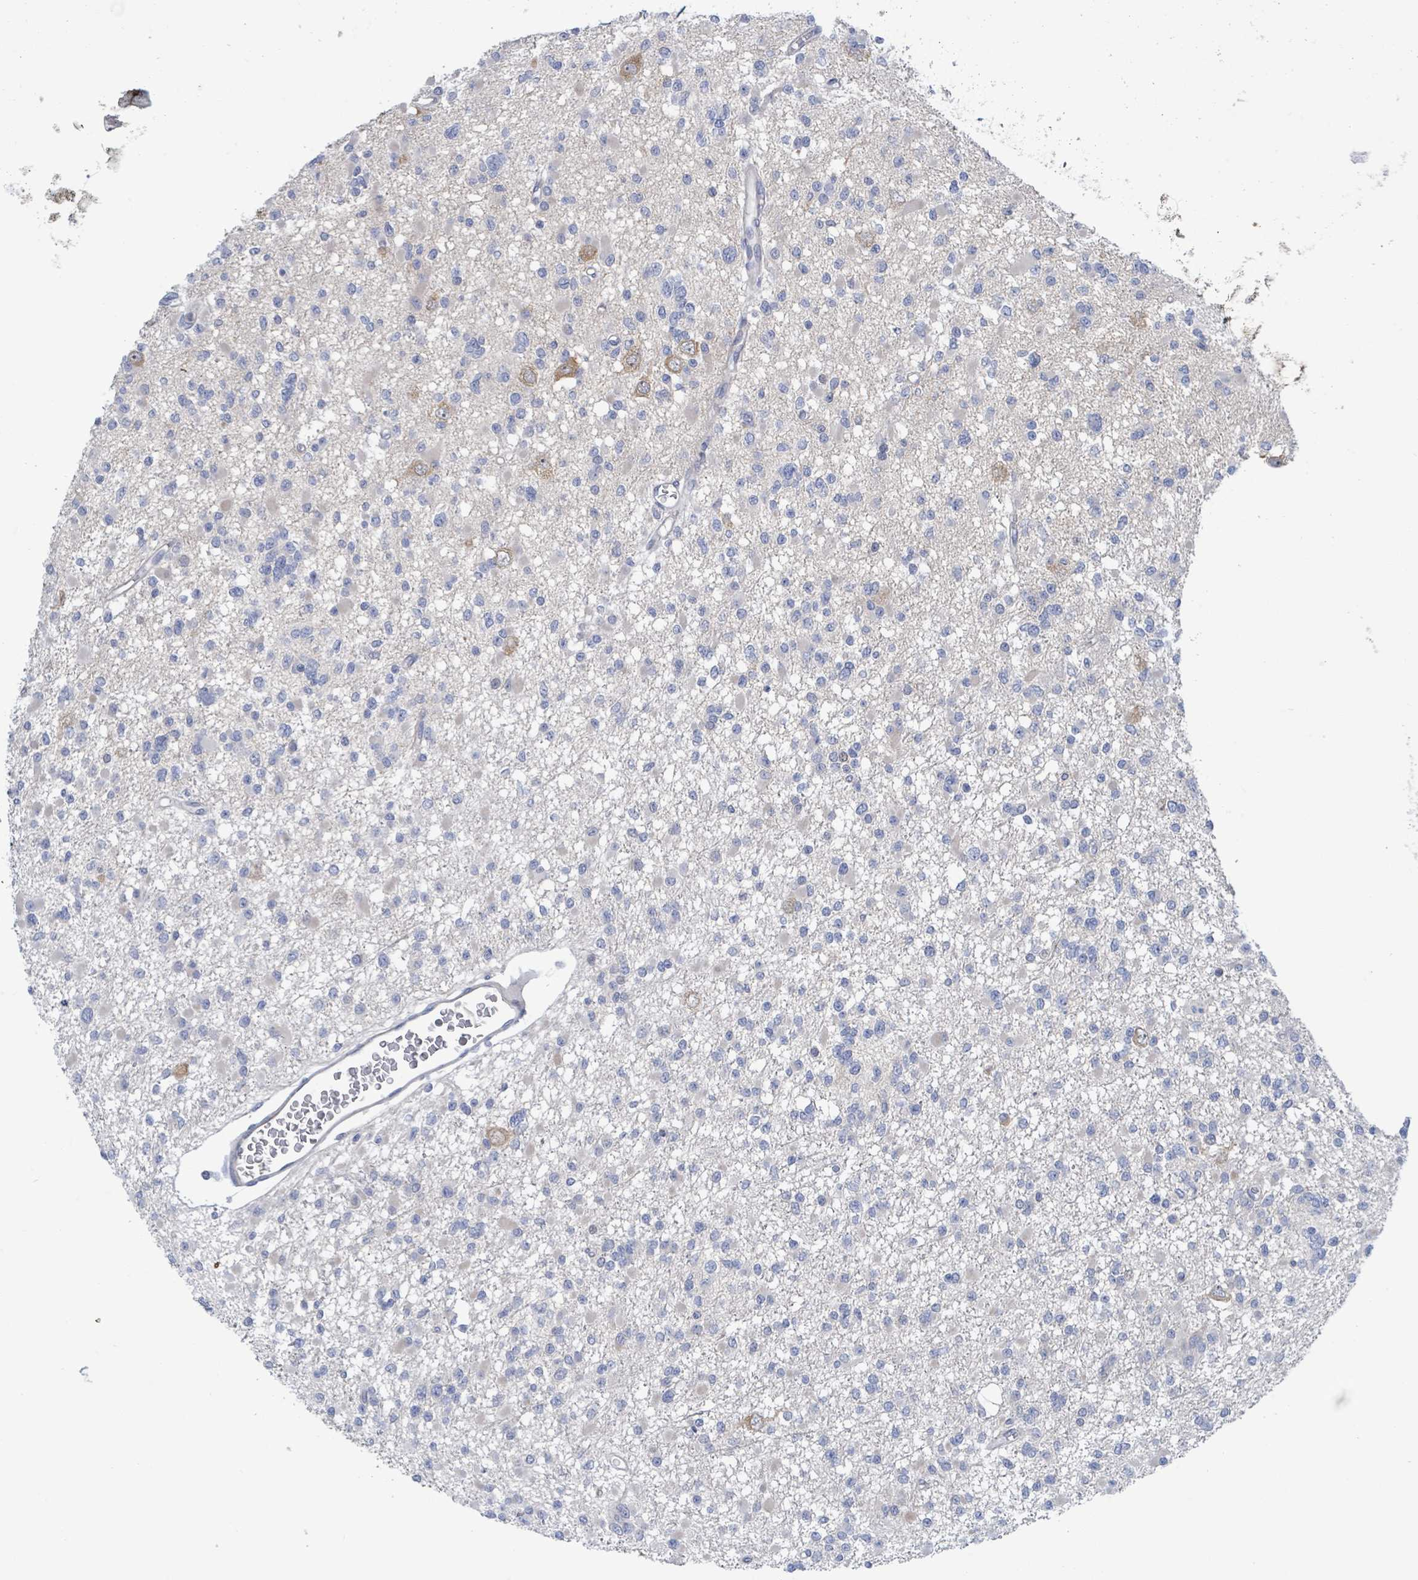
{"staining": {"intensity": "negative", "quantity": "none", "location": "none"}, "tissue": "glioma", "cell_type": "Tumor cells", "image_type": "cancer", "snomed": [{"axis": "morphology", "description": "Glioma, malignant, Low grade"}, {"axis": "topography", "description": "Brain"}], "caption": "Tumor cells are negative for brown protein staining in malignant glioma (low-grade). (Brightfield microscopy of DAB IHC at high magnification).", "gene": "DGKZ", "patient": {"sex": "female", "age": 22}}